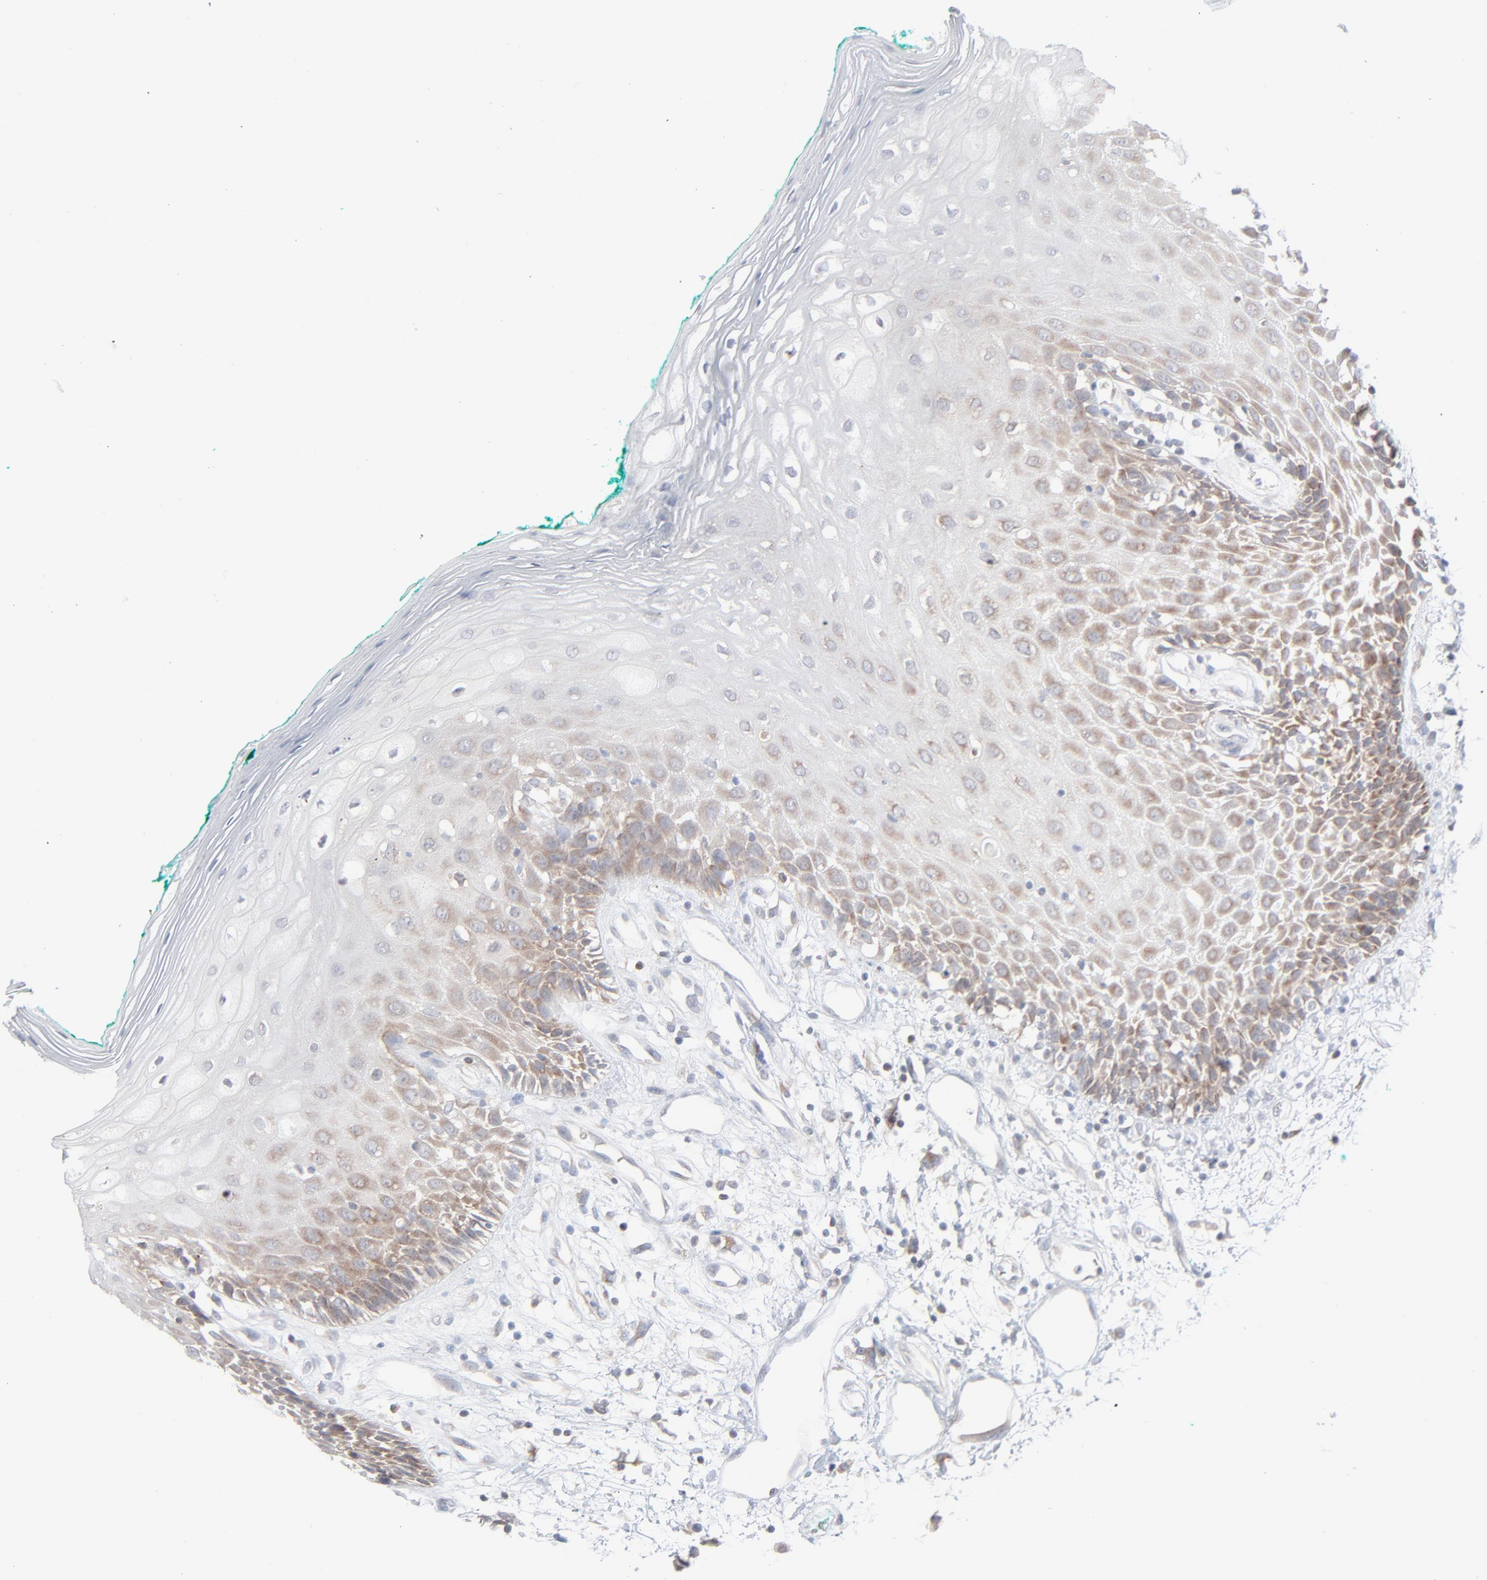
{"staining": {"intensity": "weak", "quantity": "25%-75%", "location": "cytoplasmic/membranous"}, "tissue": "oral mucosa", "cell_type": "Squamous epithelial cells", "image_type": "normal", "snomed": [{"axis": "morphology", "description": "Normal tissue, NOS"}, {"axis": "morphology", "description": "Squamous cell carcinoma, NOS"}, {"axis": "topography", "description": "Skeletal muscle"}, {"axis": "topography", "description": "Oral tissue"}, {"axis": "topography", "description": "Head-Neck"}], "caption": "Protein analysis of unremarkable oral mucosa reveals weak cytoplasmic/membranous staining in approximately 25%-75% of squamous epithelial cells. Nuclei are stained in blue.", "gene": "KDSR", "patient": {"sex": "female", "age": 84}}